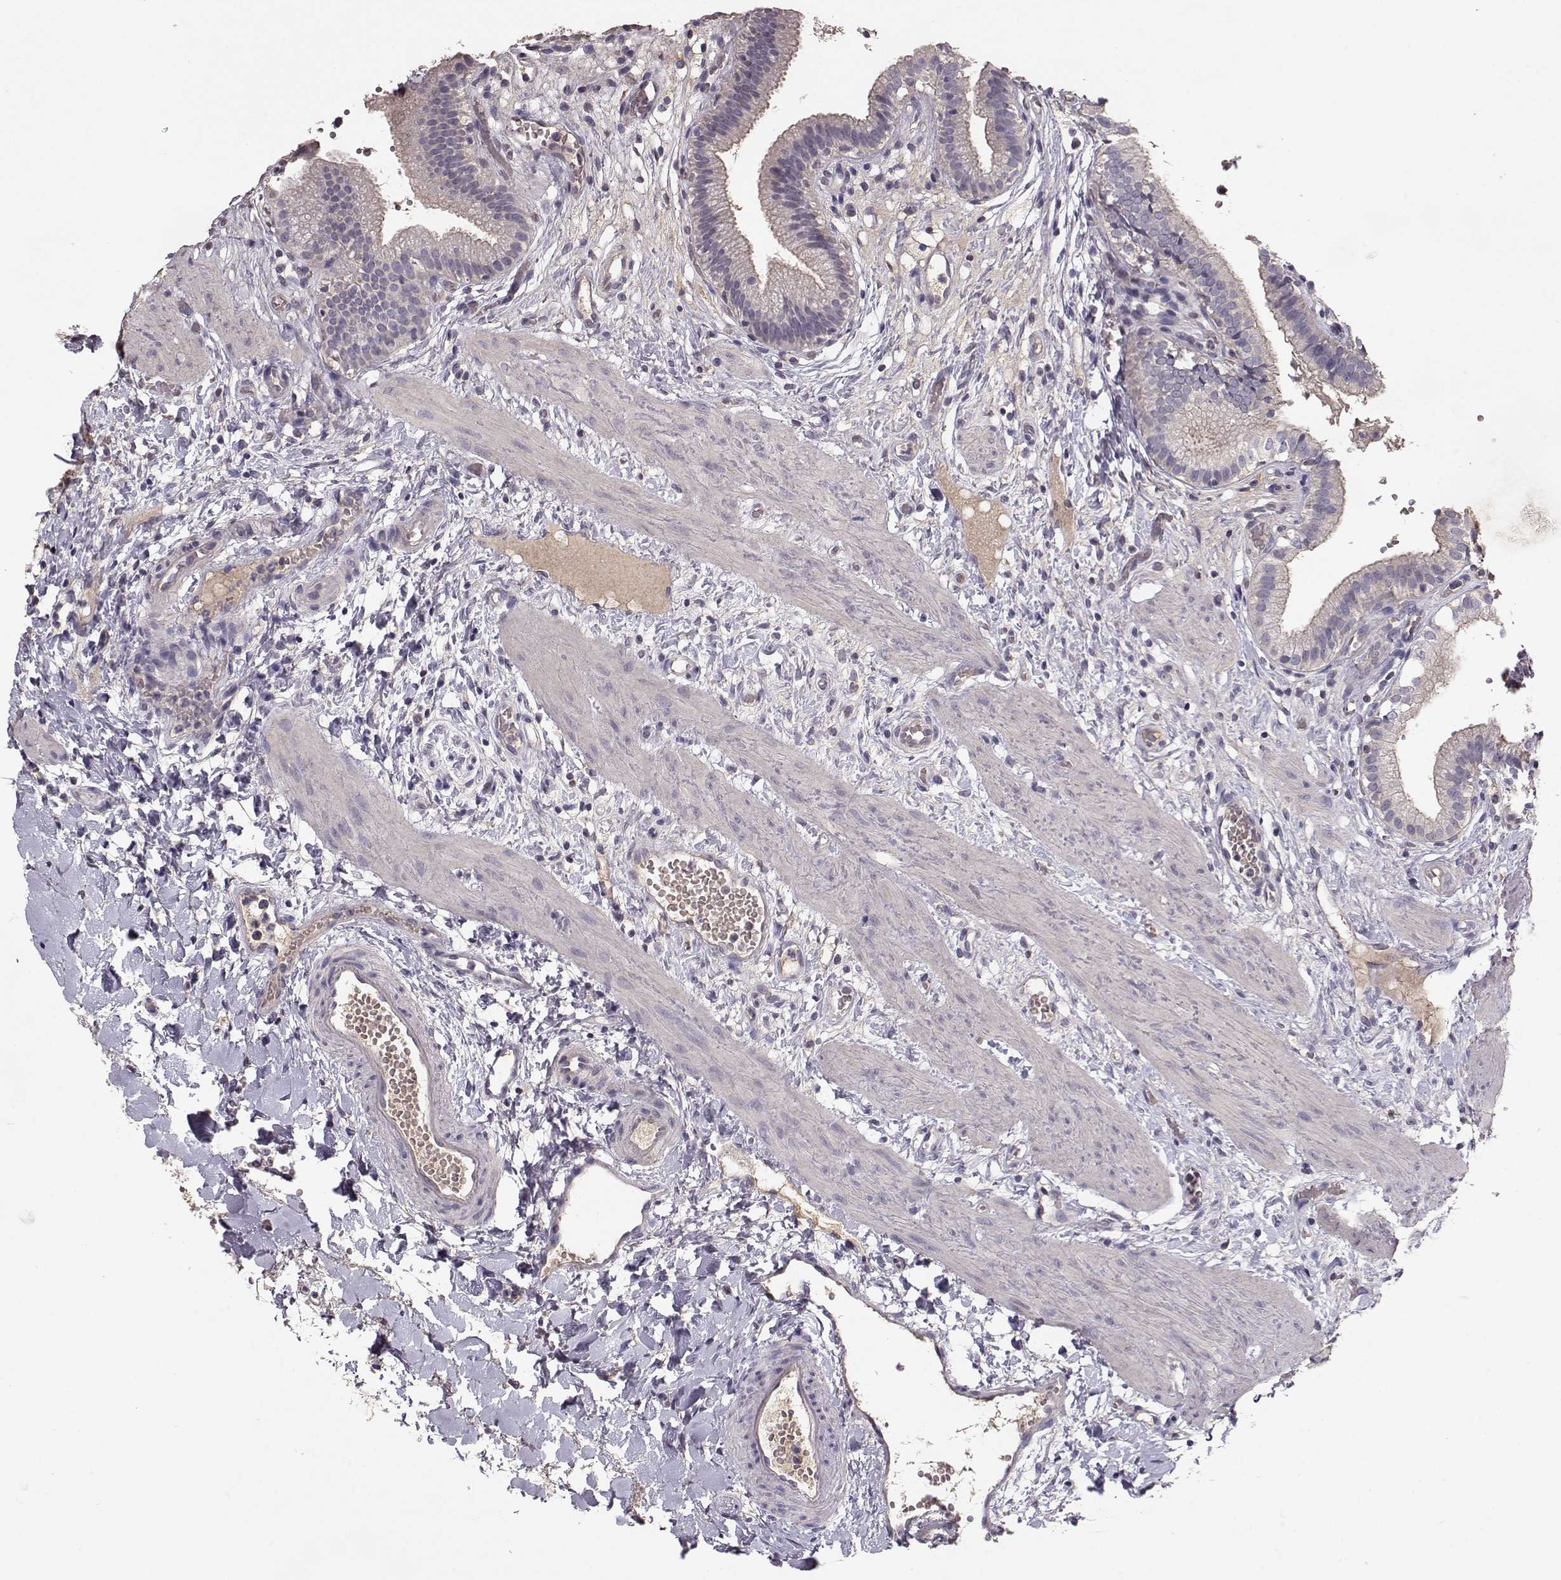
{"staining": {"intensity": "weak", "quantity": "25%-75%", "location": "cytoplasmic/membranous"}, "tissue": "gallbladder", "cell_type": "Glandular cells", "image_type": "normal", "snomed": [{"axis": "morphology", "description": "Normal tissue, NOS"}, {"axis": "topography", "description": "Gallbladder"}], "caption": "Protein analysis of normal gallbladder displays weak cytoplasmic/membranous staining in approximately 25%-75% of glandular cells.", "gene": "PMCH", "patient": {"sex": "female", "age": 24}}